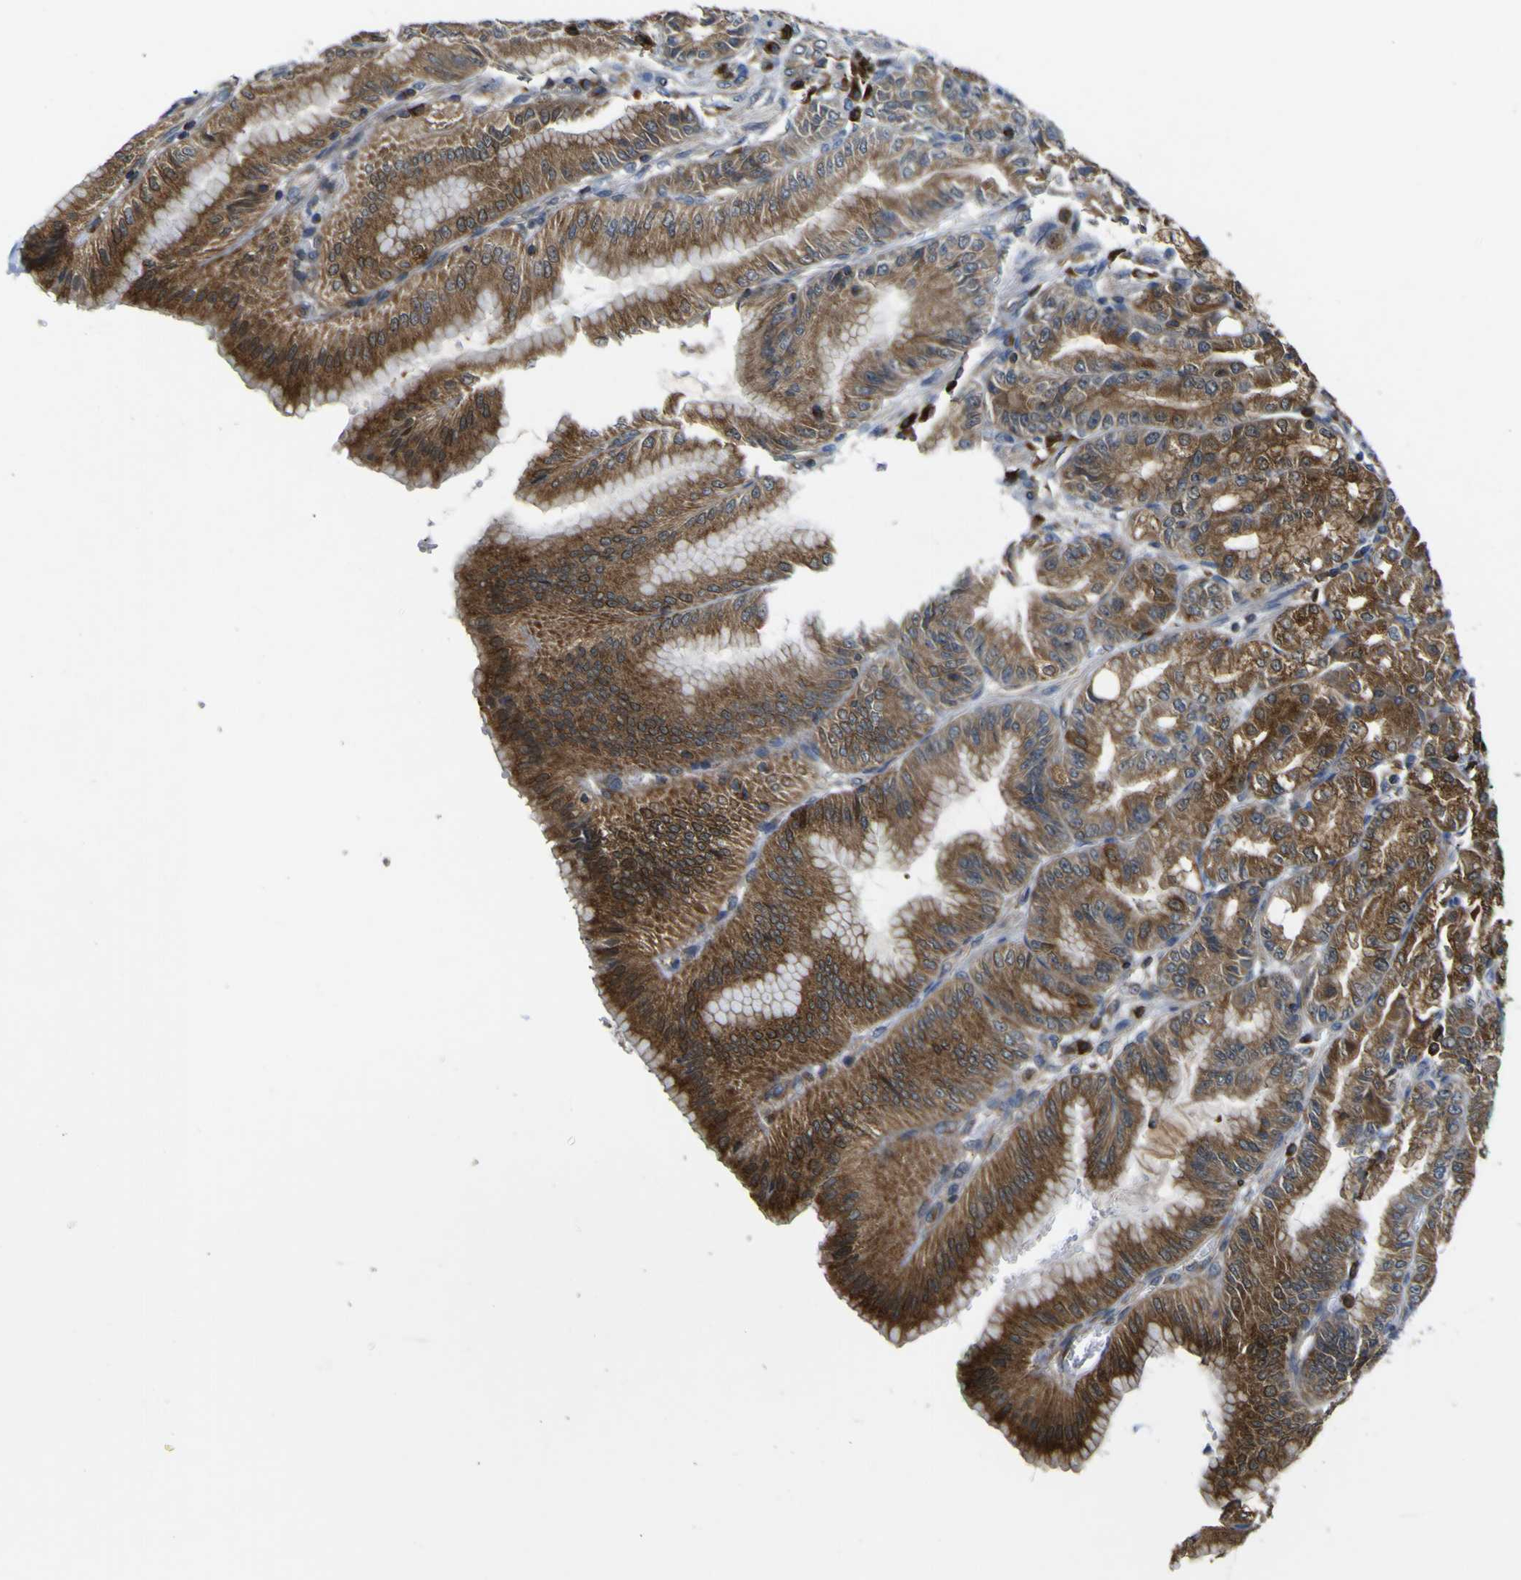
{"staining": {"intensity": "moderate", "quantity": ">75%", "location": "cytoplasmic/membranous"}, "tissue": "stomach", "cell_type": "Glandular cells", "image_type": "normal", "snomed": [{"axis": "morphology", "description": "Normal tissue, NOS"}, {"axis": "topography", "description": "Stomach, lower"}], "caption": "Brown immunohistochemical staining in benign human stomach exhibits moderate cytoplasmic/membranous expression in about >75% of glandular cells.", "gene": "EML2", "patient": {"sex": "male", "age": 71}}